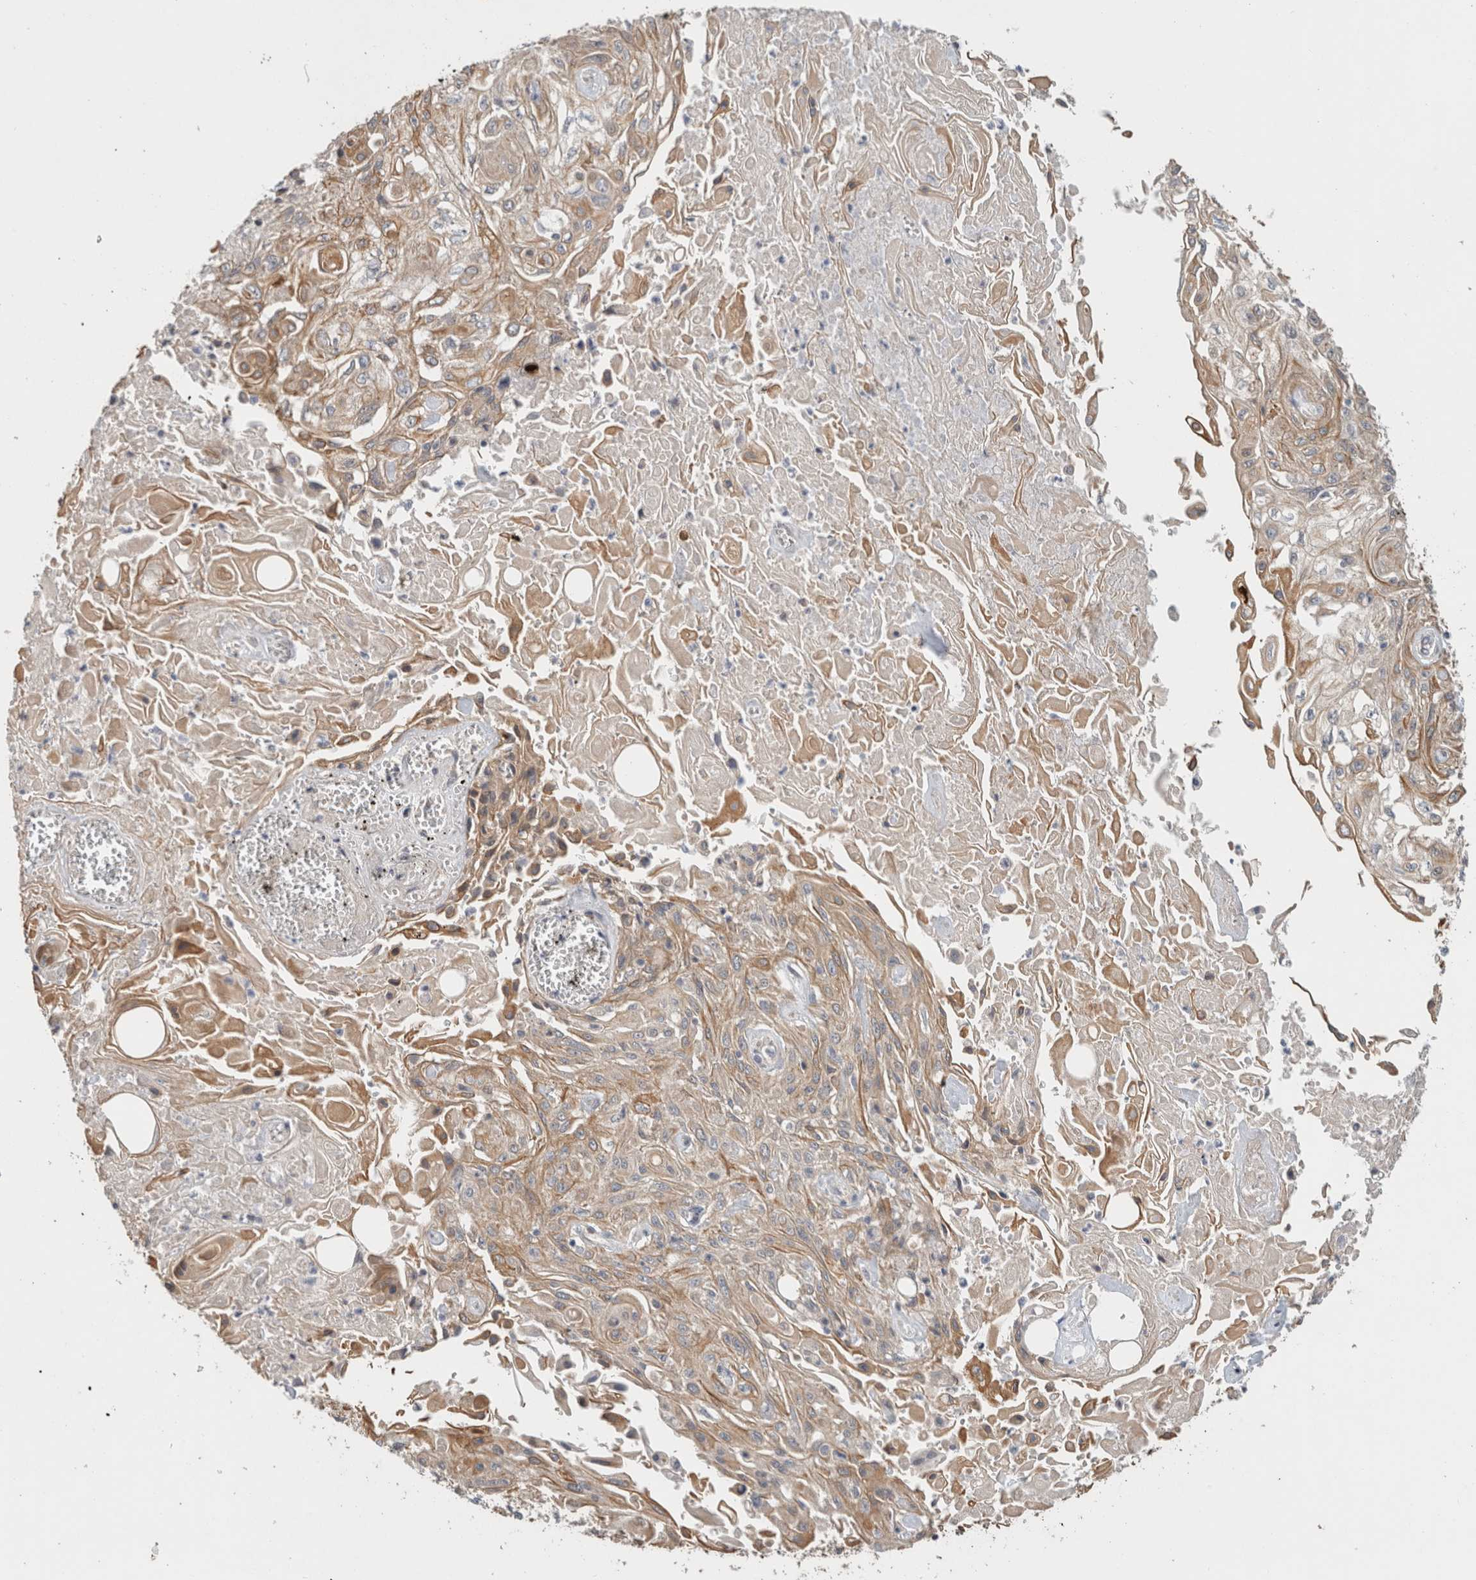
{"staining": {"intensity": "moderate", "quantity": ">75%", "location": "cytoplasmic/membranous"}, "tissue": "skin cancer", "cell_type": "Tumor cells", "image_type": "cancer", "snomed": [{"axis": "morphology", "description": "Squamous cell carcinoma, NOS"}, {"axis": "morphology", "description": "Squamous cell carcinoma, metastatic, NOS"}, {"axis": "topography", "description": "Skin"}, {"axis": "topography", "description": "Lymph node"}], "caption": "A photomicrograph of skin cancer (squamous cell carcinoma) stained for a protein reveals moderate cytoplasmic/membranous brown staining in tumor cells.", "gene": "PUM1", "patient": {"sex": "male", "age": 75}}